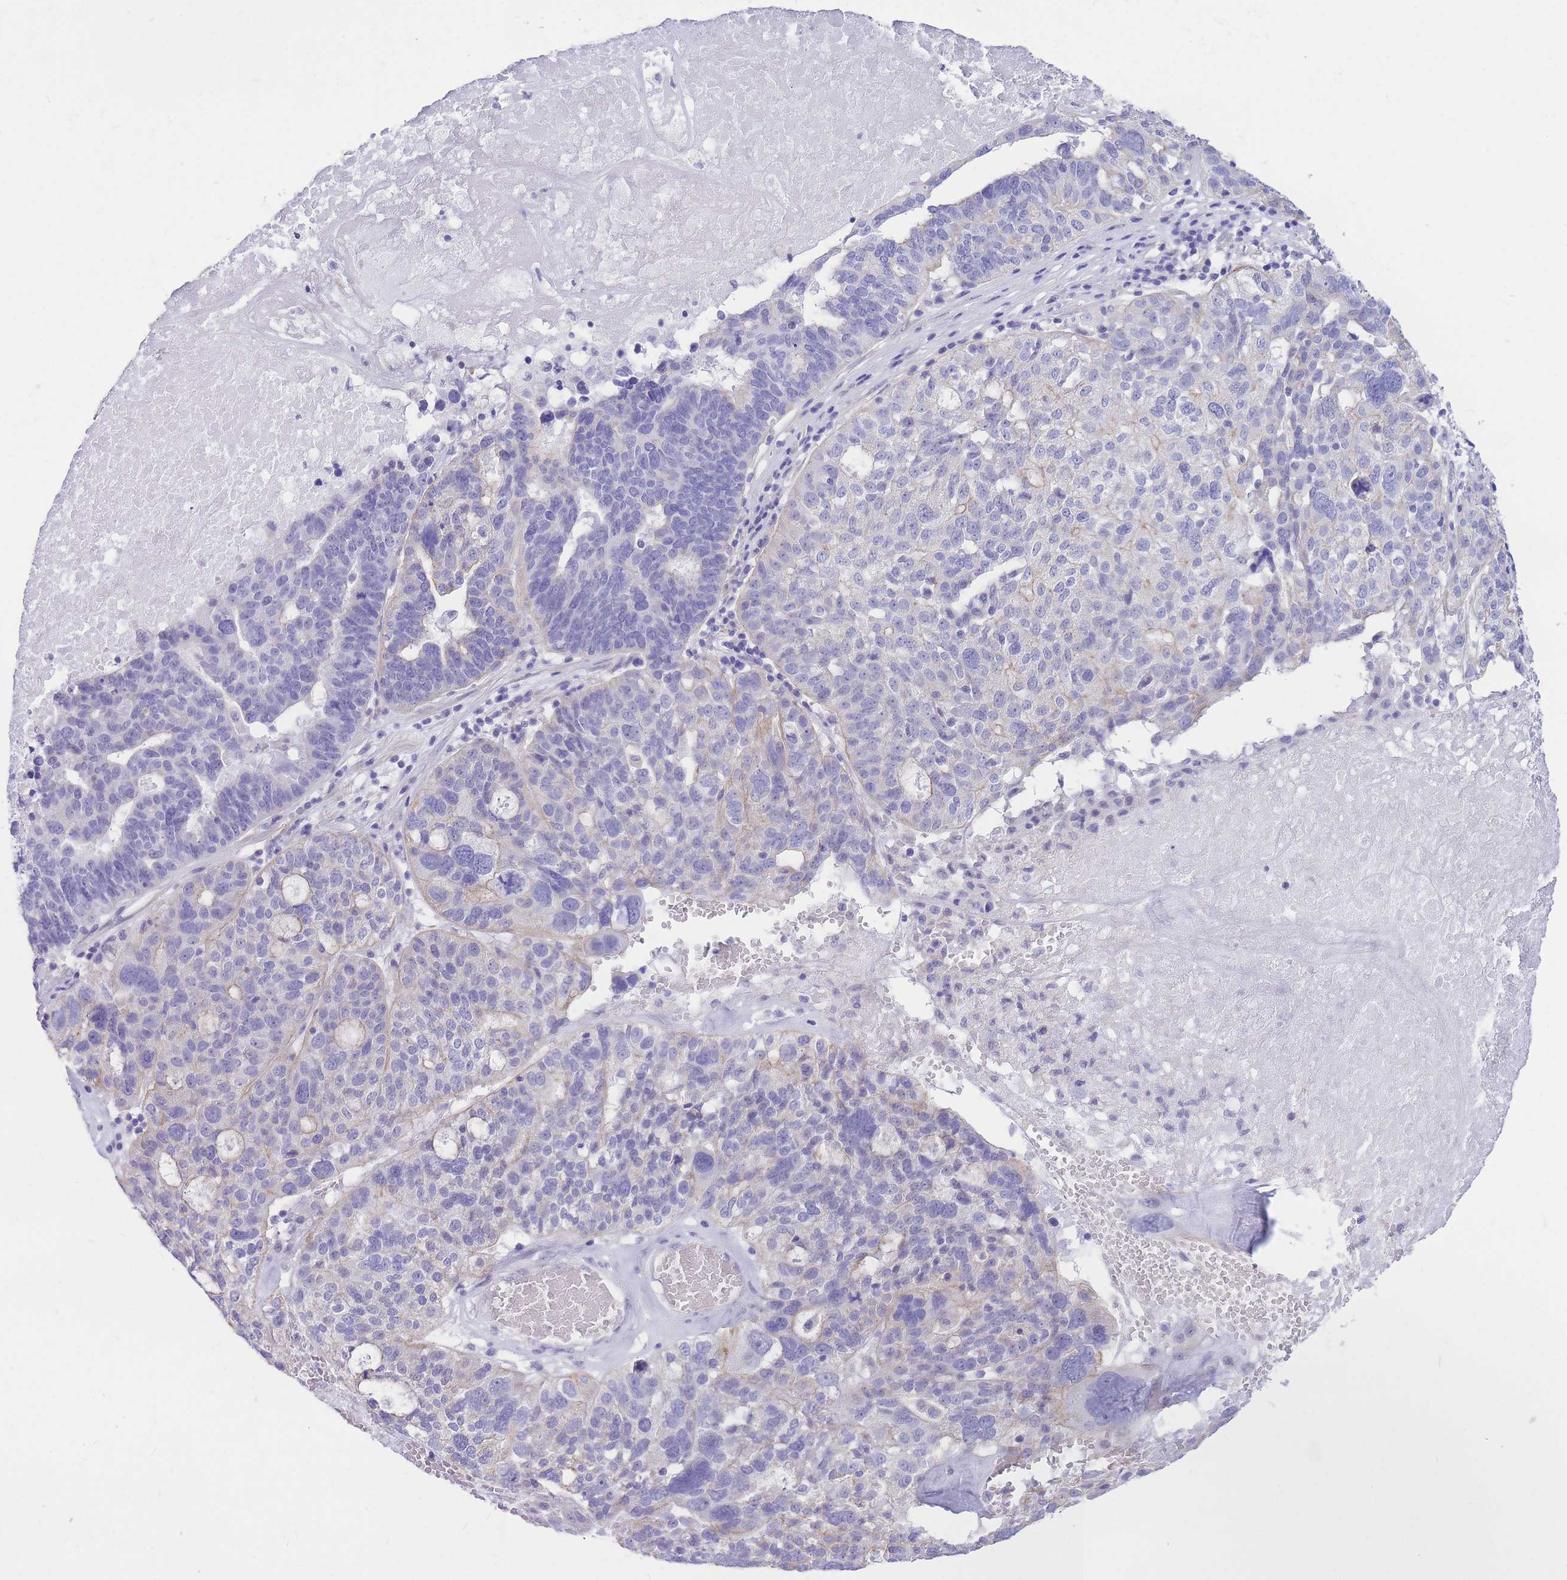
{"staining": {"intensity": "negative", "quantity": "none", "location": "none"}, "tissue": "ovarian cancer", "cell_type": "Tumor cells", "image_type": "cancer", "snomed": [{"axis": "morphology", "description": "Cystadenocarcinoma, serous, NOS"}, {"axis": "topography", "description": "Ovary"}], "caption": "This is a histopathology image of immunohistochemistry (IHC) staining of ovarian serous cystadenocarcinoma, which shows no expression in tumor cells.", "gene": "ZNF311", "patient": {"sex": "female", "age": 59}}